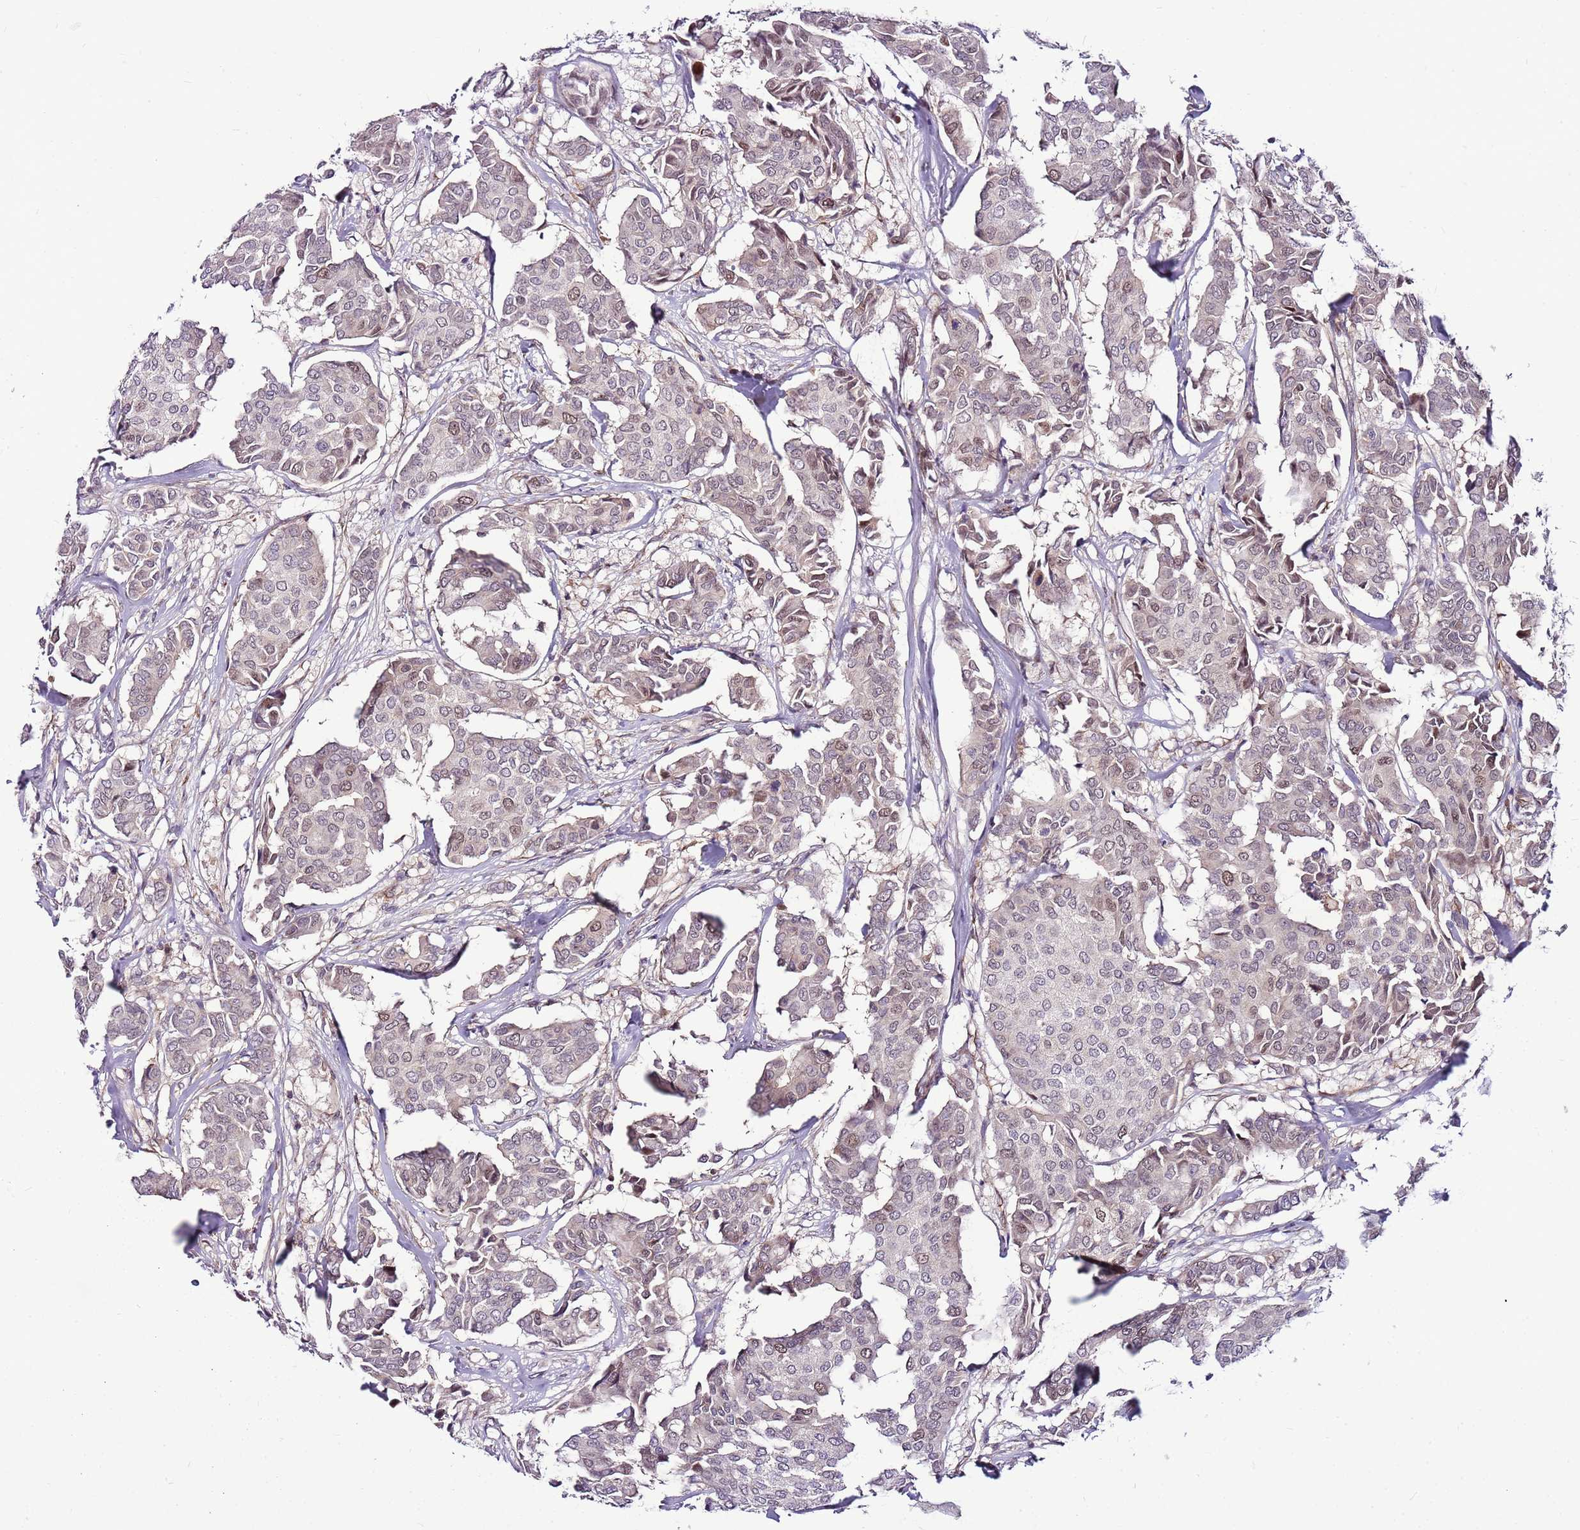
{"staining": {"intensity": "weak", "quantity": "<25%", "location": "nuclear"}, "tissue": "breast cancer", "cell_type": "Tumor cells", "image_type": "cancer", "snomed": [{"axis": "morphology", "description": "Duct carcinoma"}, {"axis": "topography", "description": "Breast"}], "caption": "Immunohistochemistry of human breast cancer exhibits no staining in tumor cells.", "gene": "POLE3", "patient": {"sex": "female", "age": 75}}